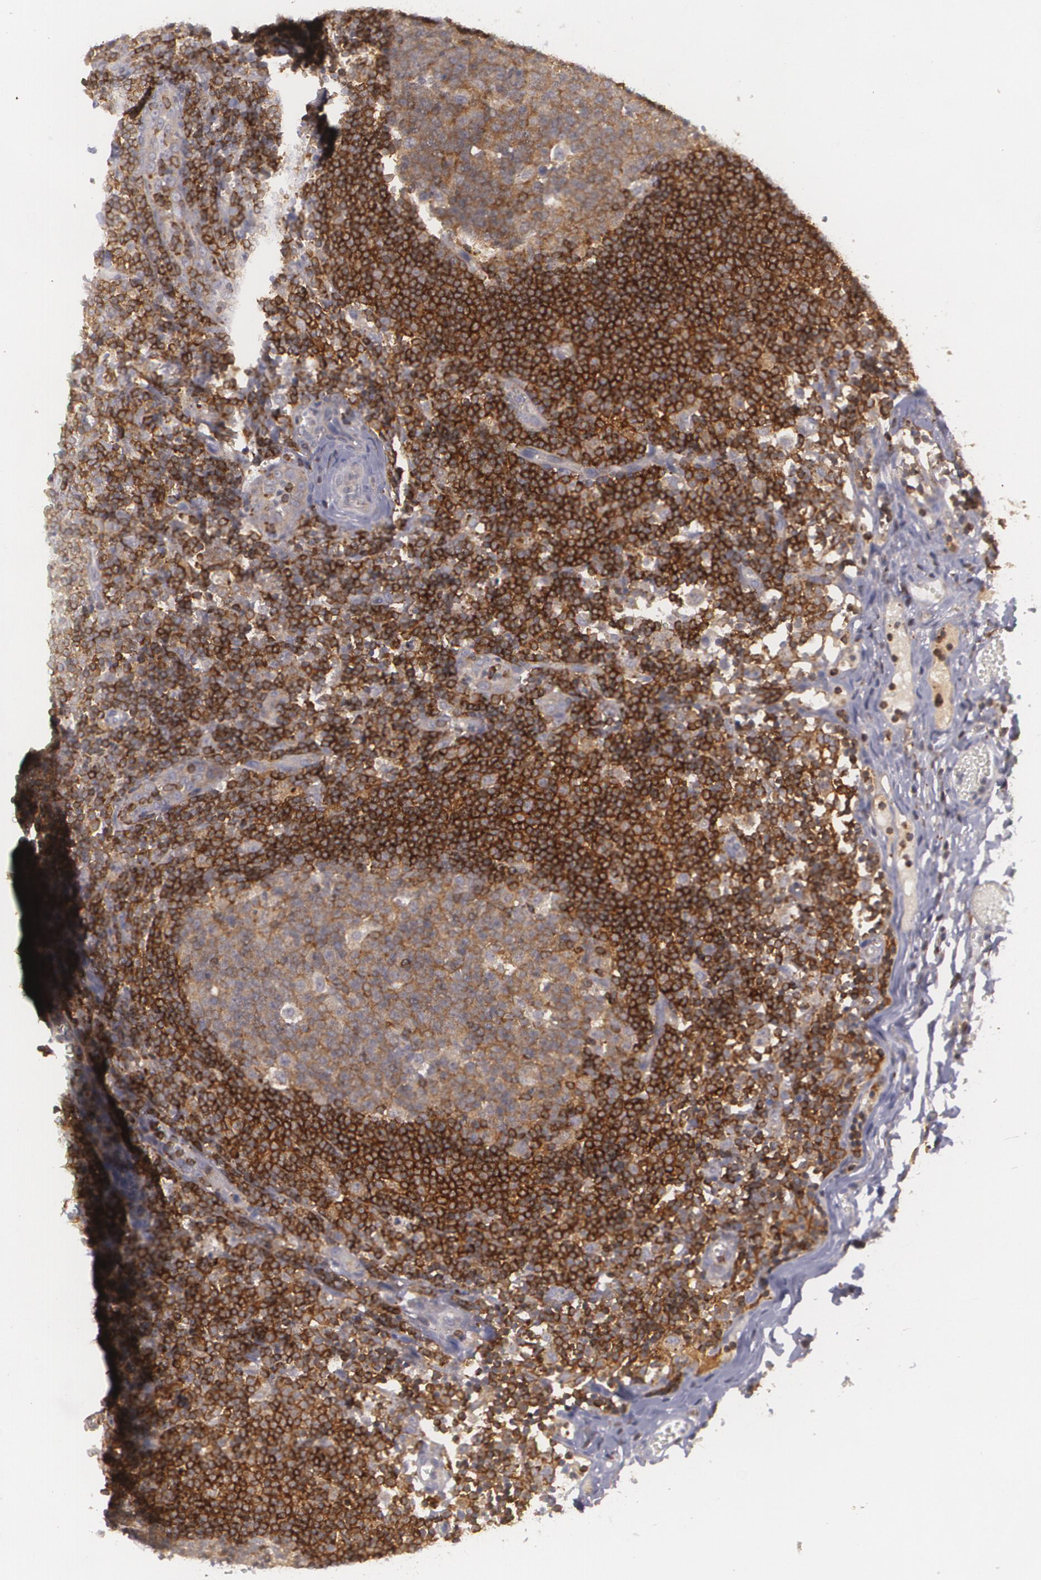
{"staining": {"intensity": "moderate", "quantity": ">75%", "location": "cytoplasmic/membranous"}, "tissue": "lymph node", "cell_type": "Germinal center cells", "image_type": "normal", "snomed": [{"axis": "morphology", "description": "Normal tissue, NOS"}, {"axis": "morphology", "description": "Inflammation, NOS"}, {"axis": "topography", "description": "Lymph node"}, {"axis": "topography", "description": "Salivary gland"}], "caption": "Immunohistochemistry of normal lymph node displays medium levels of moderate cytoplasmic/membranous staining in about >75% of germinal center cells. (Brightfield microscopy of DAB IHC at high magnification).", "gene": "BIN1", "patient": {"sex": "male", "age": 3}}